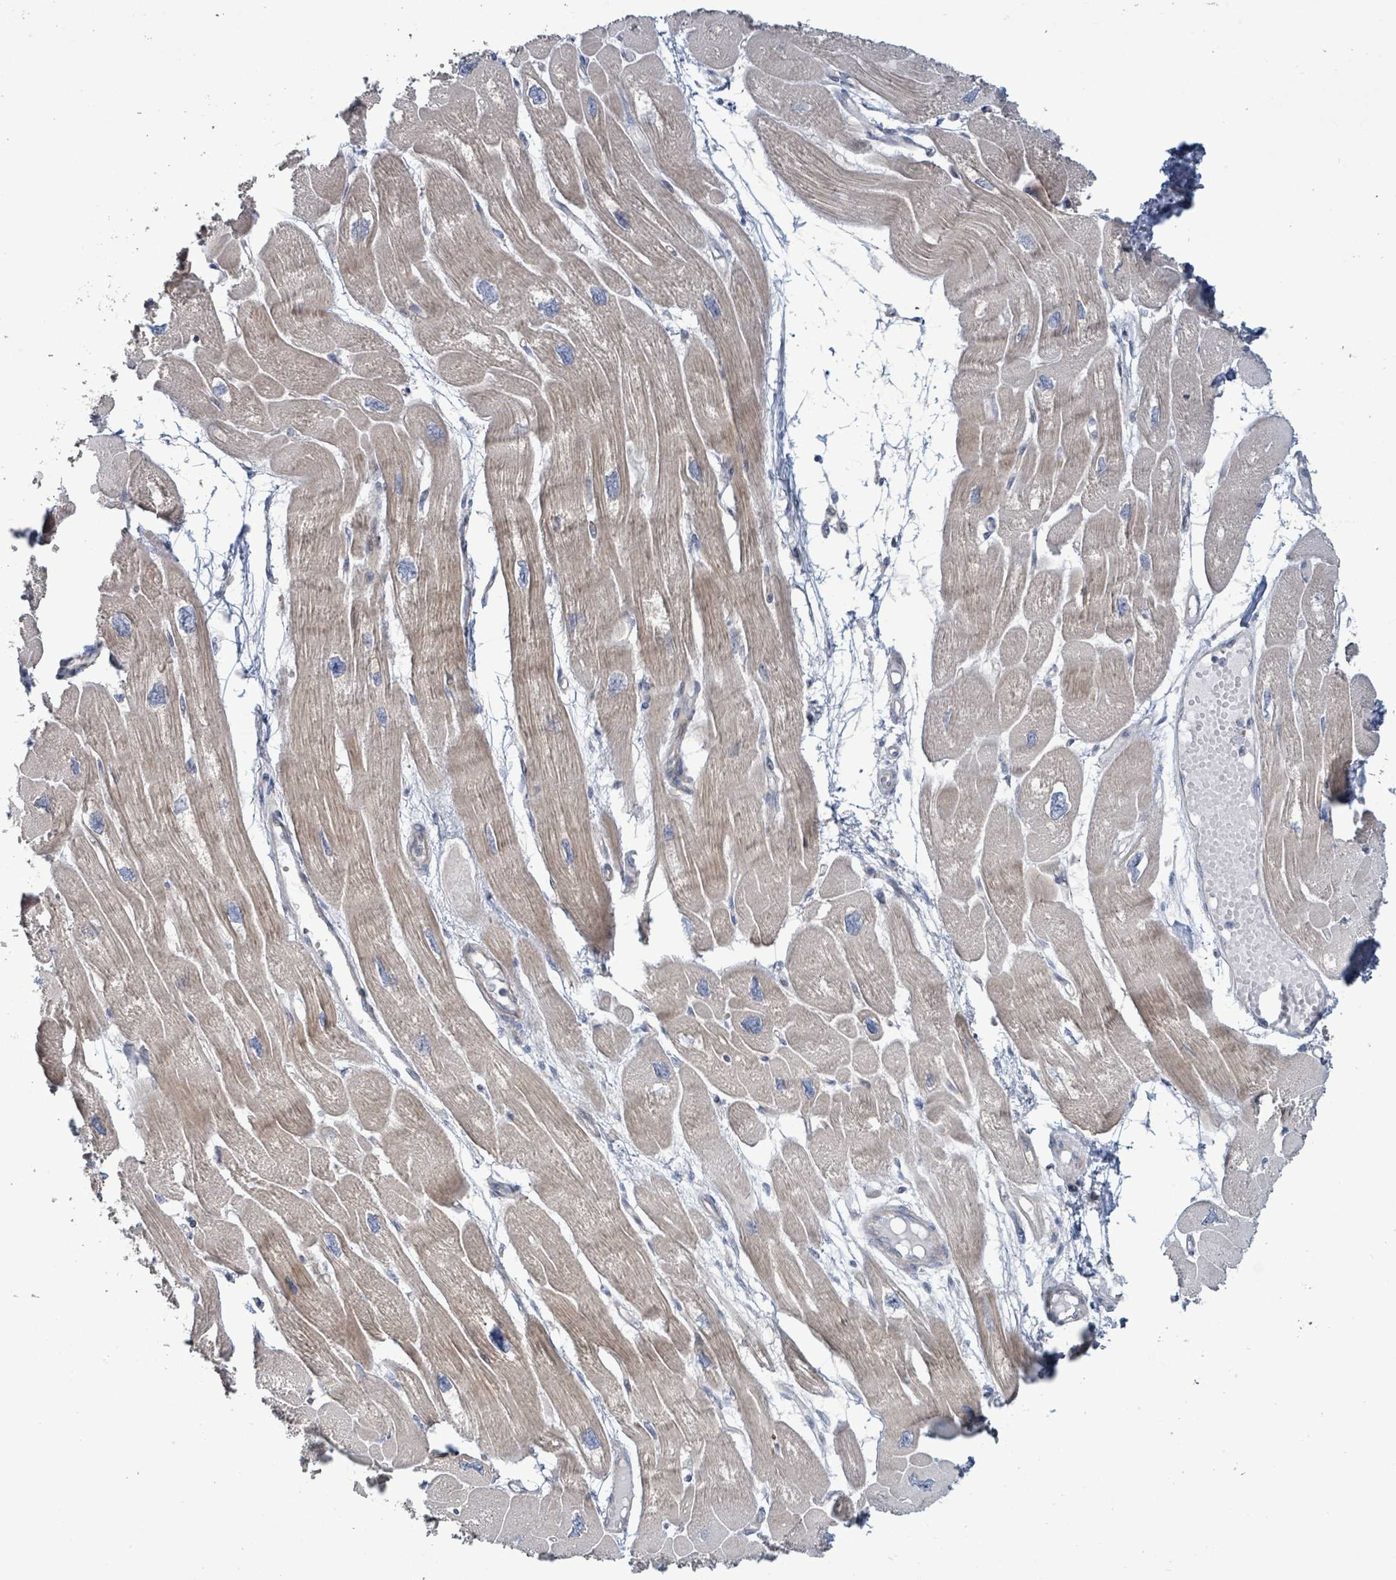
{"staining": {"intensity": "weak", "quantity": "25%-75%", "location": "cytoplasmic/membranous"}, "tissue": "heart muscle", "cell_type": "Cardiomyocytes", "image_type": "normal", "snomed": [{"axis": "morphology", "description": "Normal tissue, NOS"}, {"axis": "topography", "description": "Heart"}], "caption": "Weak cytoplasmic/membranous staining for a protein is appreciated in about 25%-75% of cardiomyocytes of unremarkable heart muscle using IHC.", "gene": "LILRA4", "patient": {"sex": "male", "age": 42}}